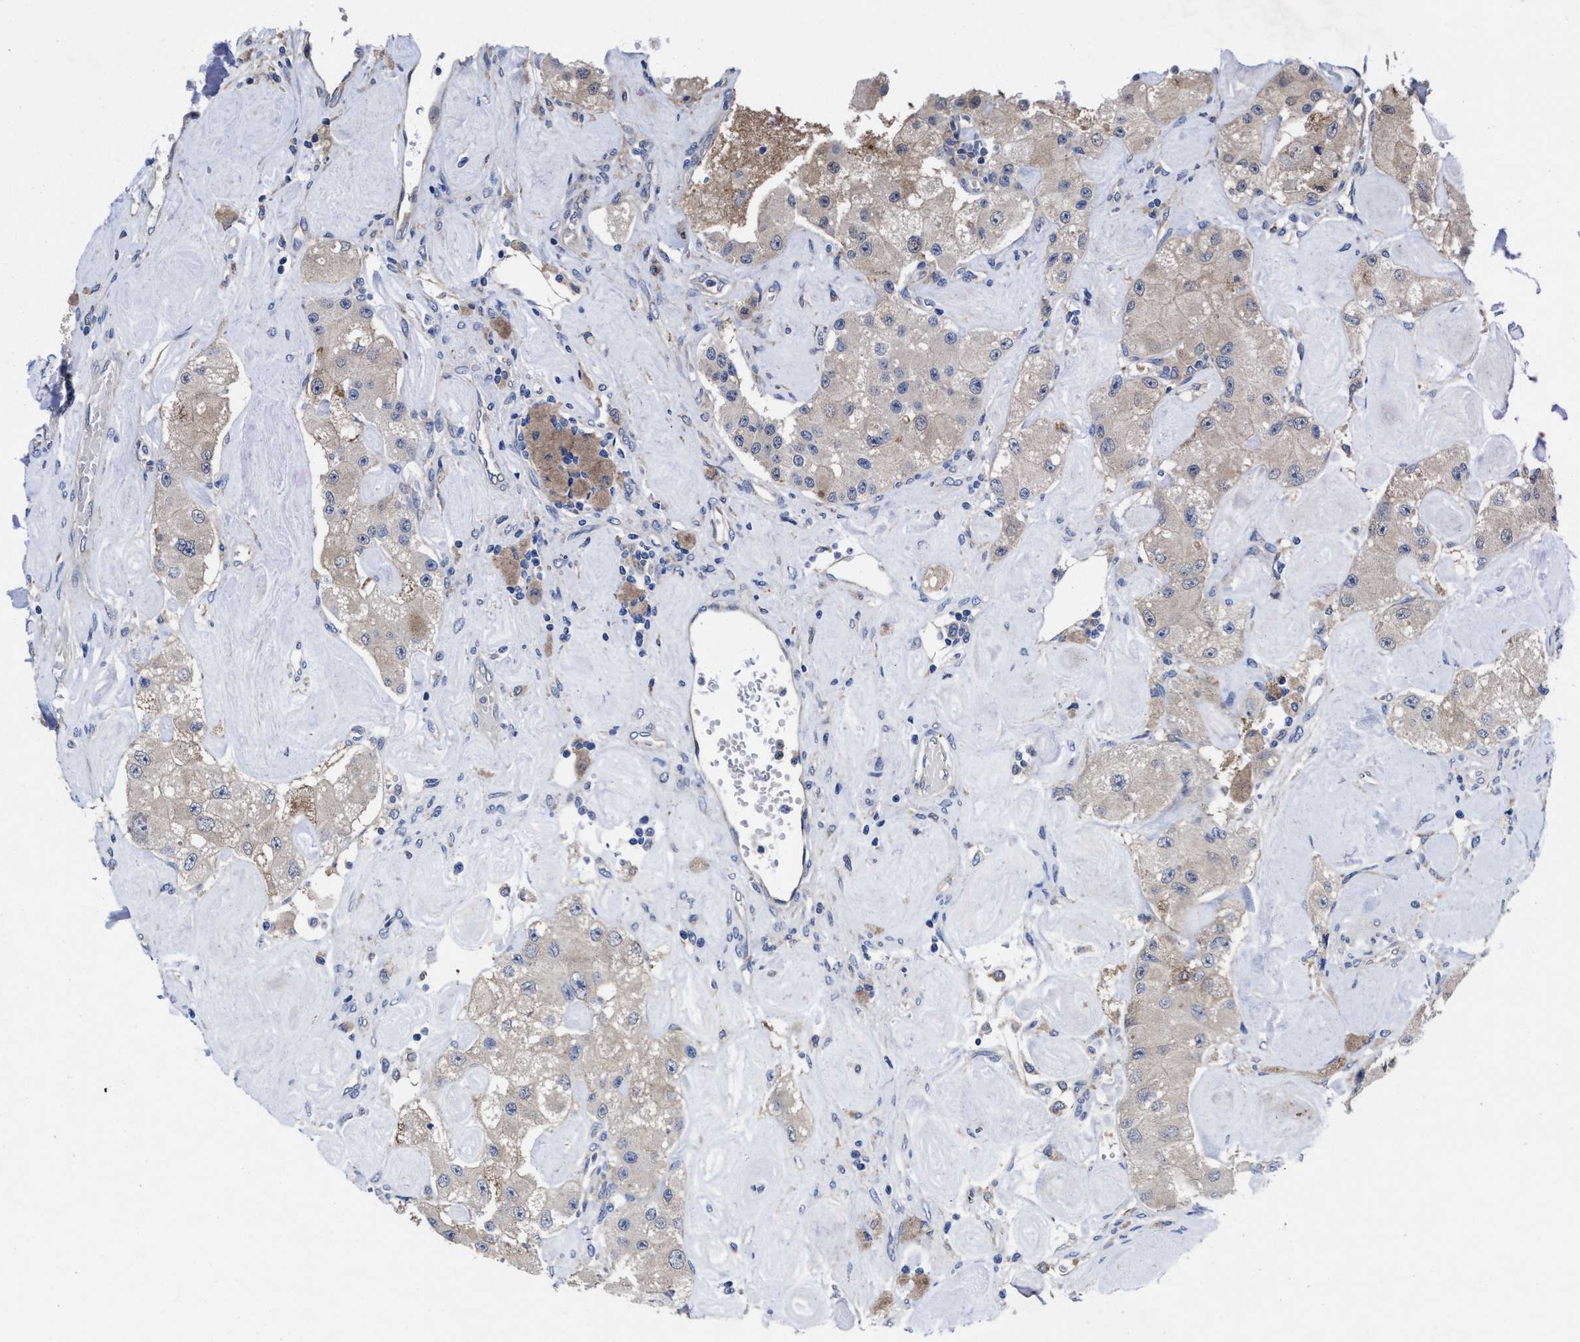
{"staining": {"intensity": "weak", "quantity": "25%-75%", "location": "cytoplasmic/membranous"}, "tissue": "carcinoid", "cell_type": "Tumor cells", "image_type": "cancer", "snomed": [{"axis": "morphology", "description": "Carcinoid, malignant, NOS"}, {"axis": "topography", "description": "Pancreas"}], "caption": "The histopathology image exhibits a brown stain indicating the presence of a protein in the cytoplasmic/membranous of tumor cells in carcinoid.", "gene": "TXNDC17", "patient": {"sex": "male", "age": 41}}